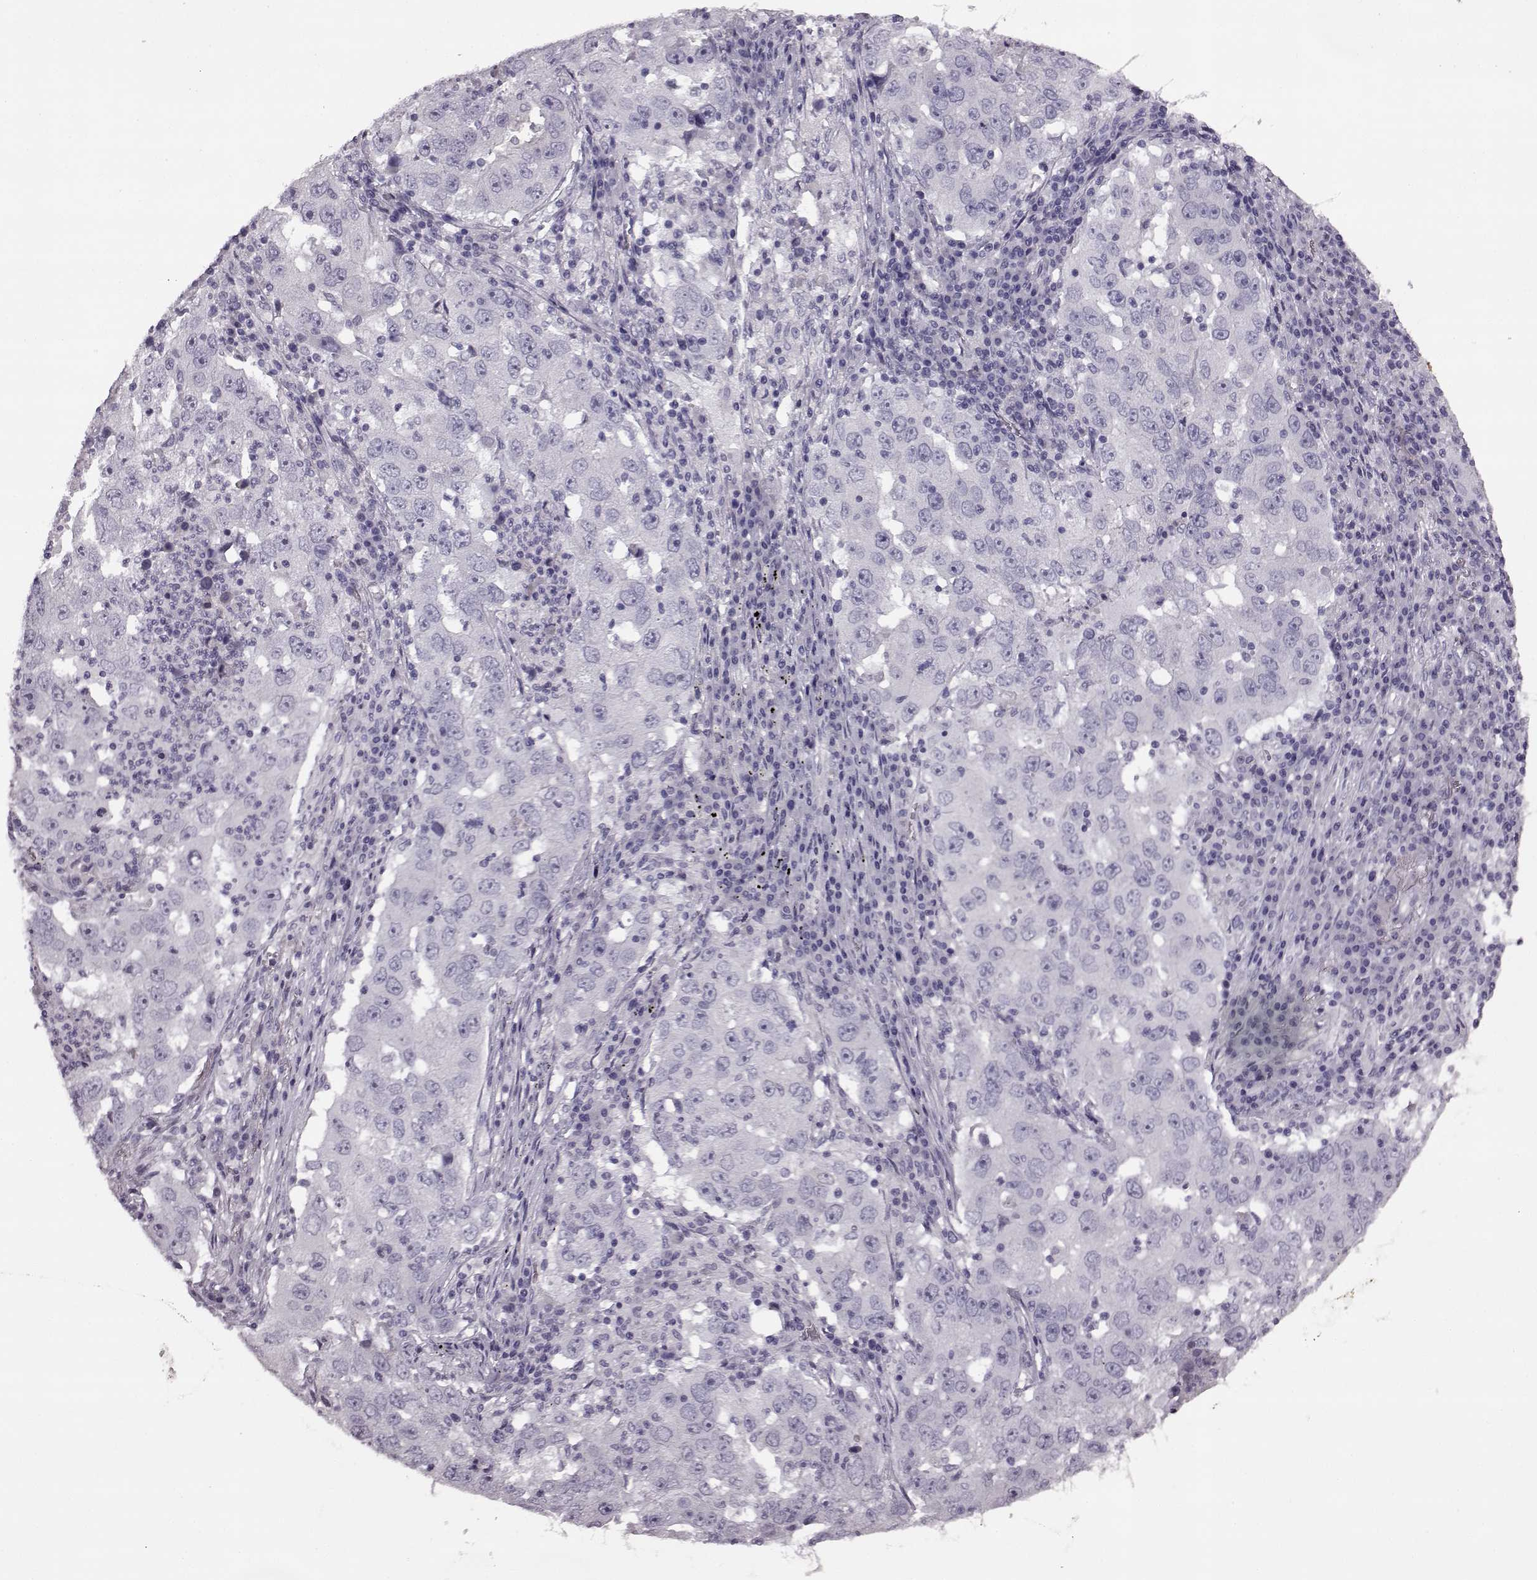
{"staining": {"intensity": "negative", "quantity": "none", "location": "none"}, "tissue": "lung cancer", "cell_type": "Tumor cells", "image_type": "cancer", "snomed": [{"axis": "morphology", "description": "Adenocarcinoma, NOS"}, {"axis": "topography", "description": "Lung"}], "caption": "Tumor cells show no significant protein expression in adenocarcinoma (lung).", "gene": "ODAD4", "patient": {"sex": "male", "age": 73}}